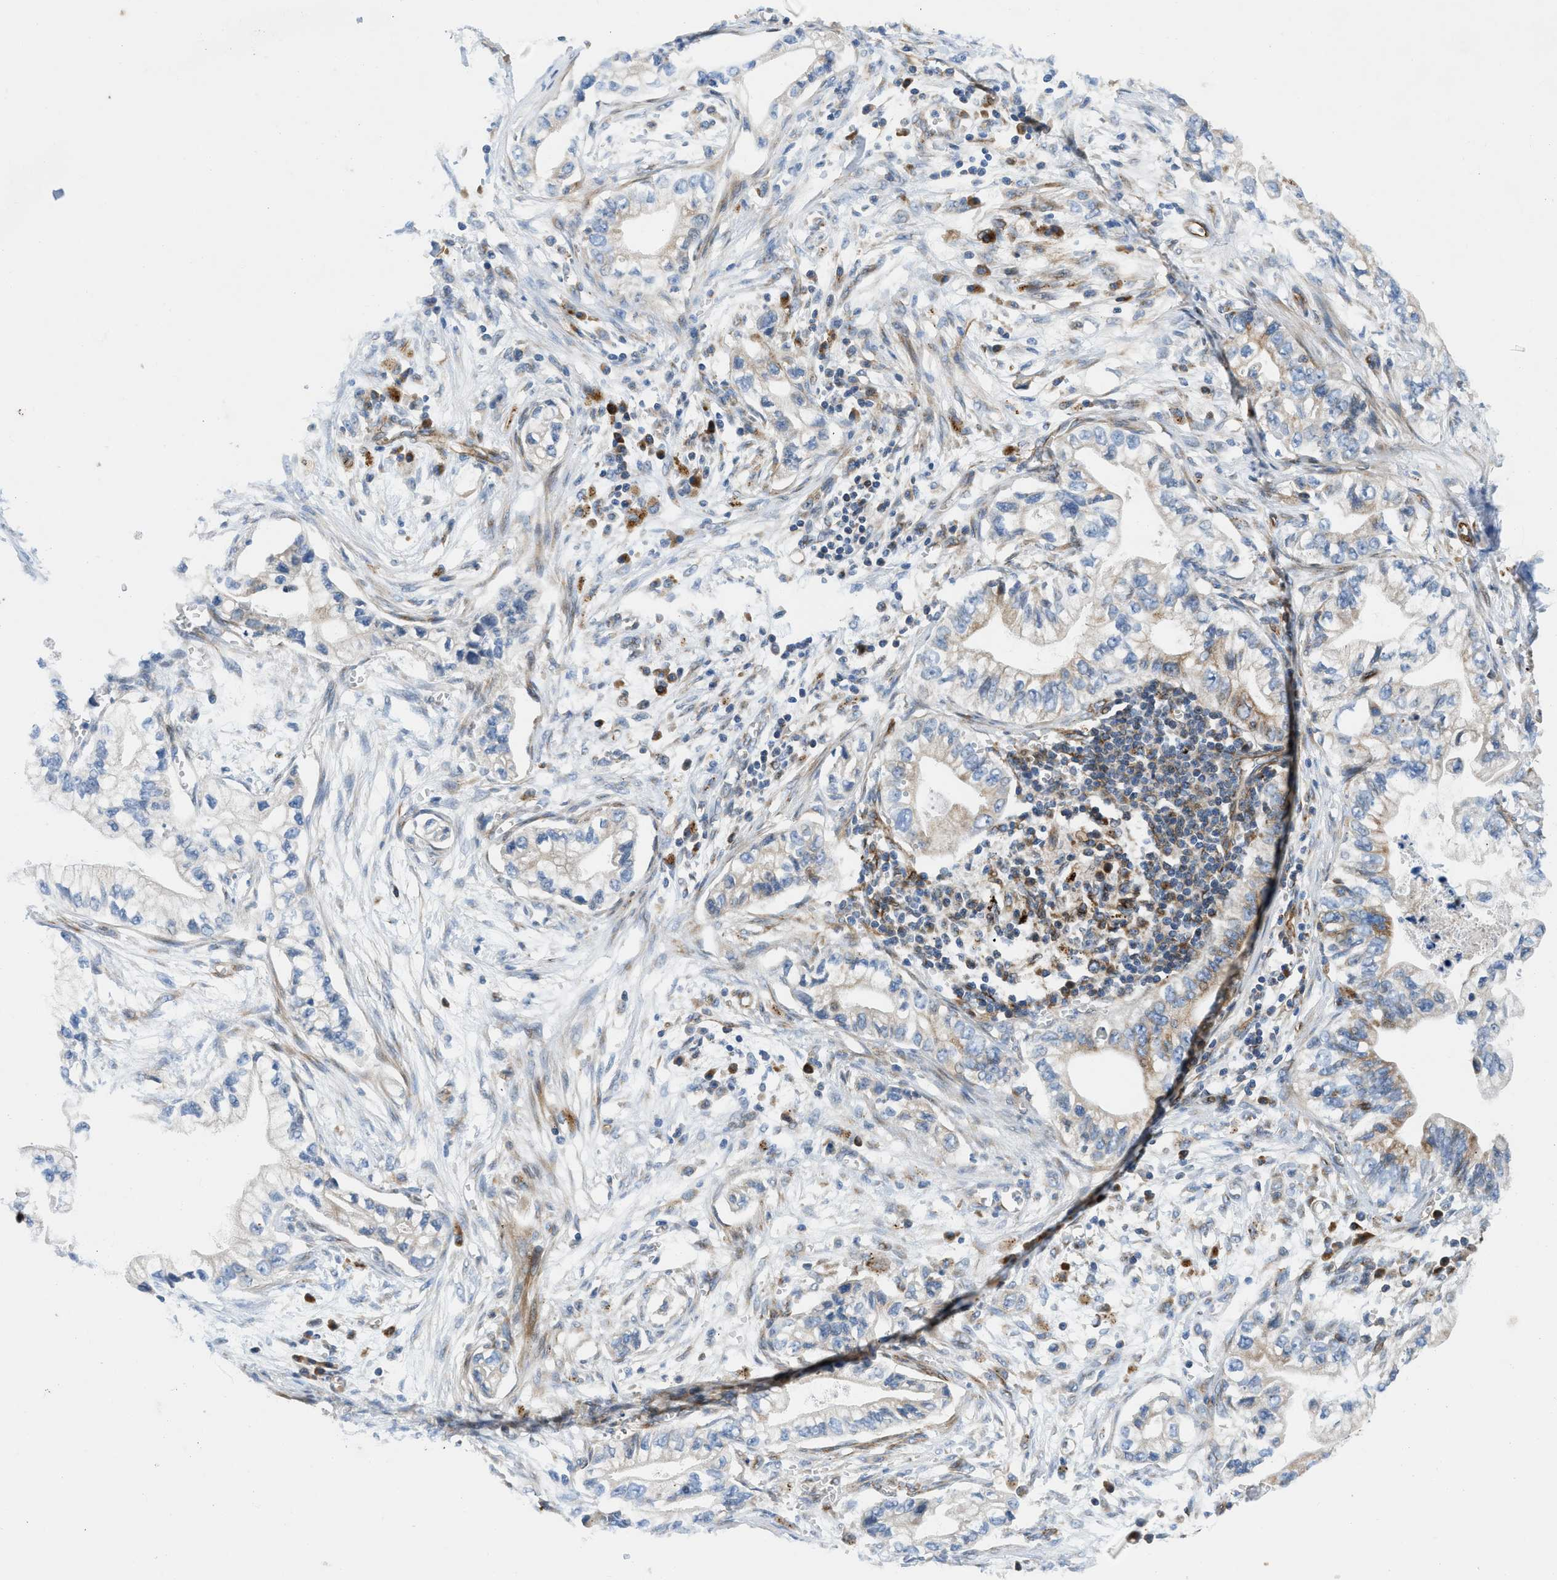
{"staining": {"intensity": "weak", "quantity": "<25%", "location": "cytoplasmic/membranous"}, "tissue": "pancreatic cancer", "cell_type": "Tumor cells", "image_type": "cancer", "snomed": [{"axis": "morphology", "description": "Adenocarcinoma, NOS"}, {"axis": "topography", "description": "Pancreas"}], "caption": "The photomicrograph exhibits no significant positivity in tumor cells of pancreatic cancer.", "gene": "TMEM248", "patient": {"sex": "male", "age": 56}}